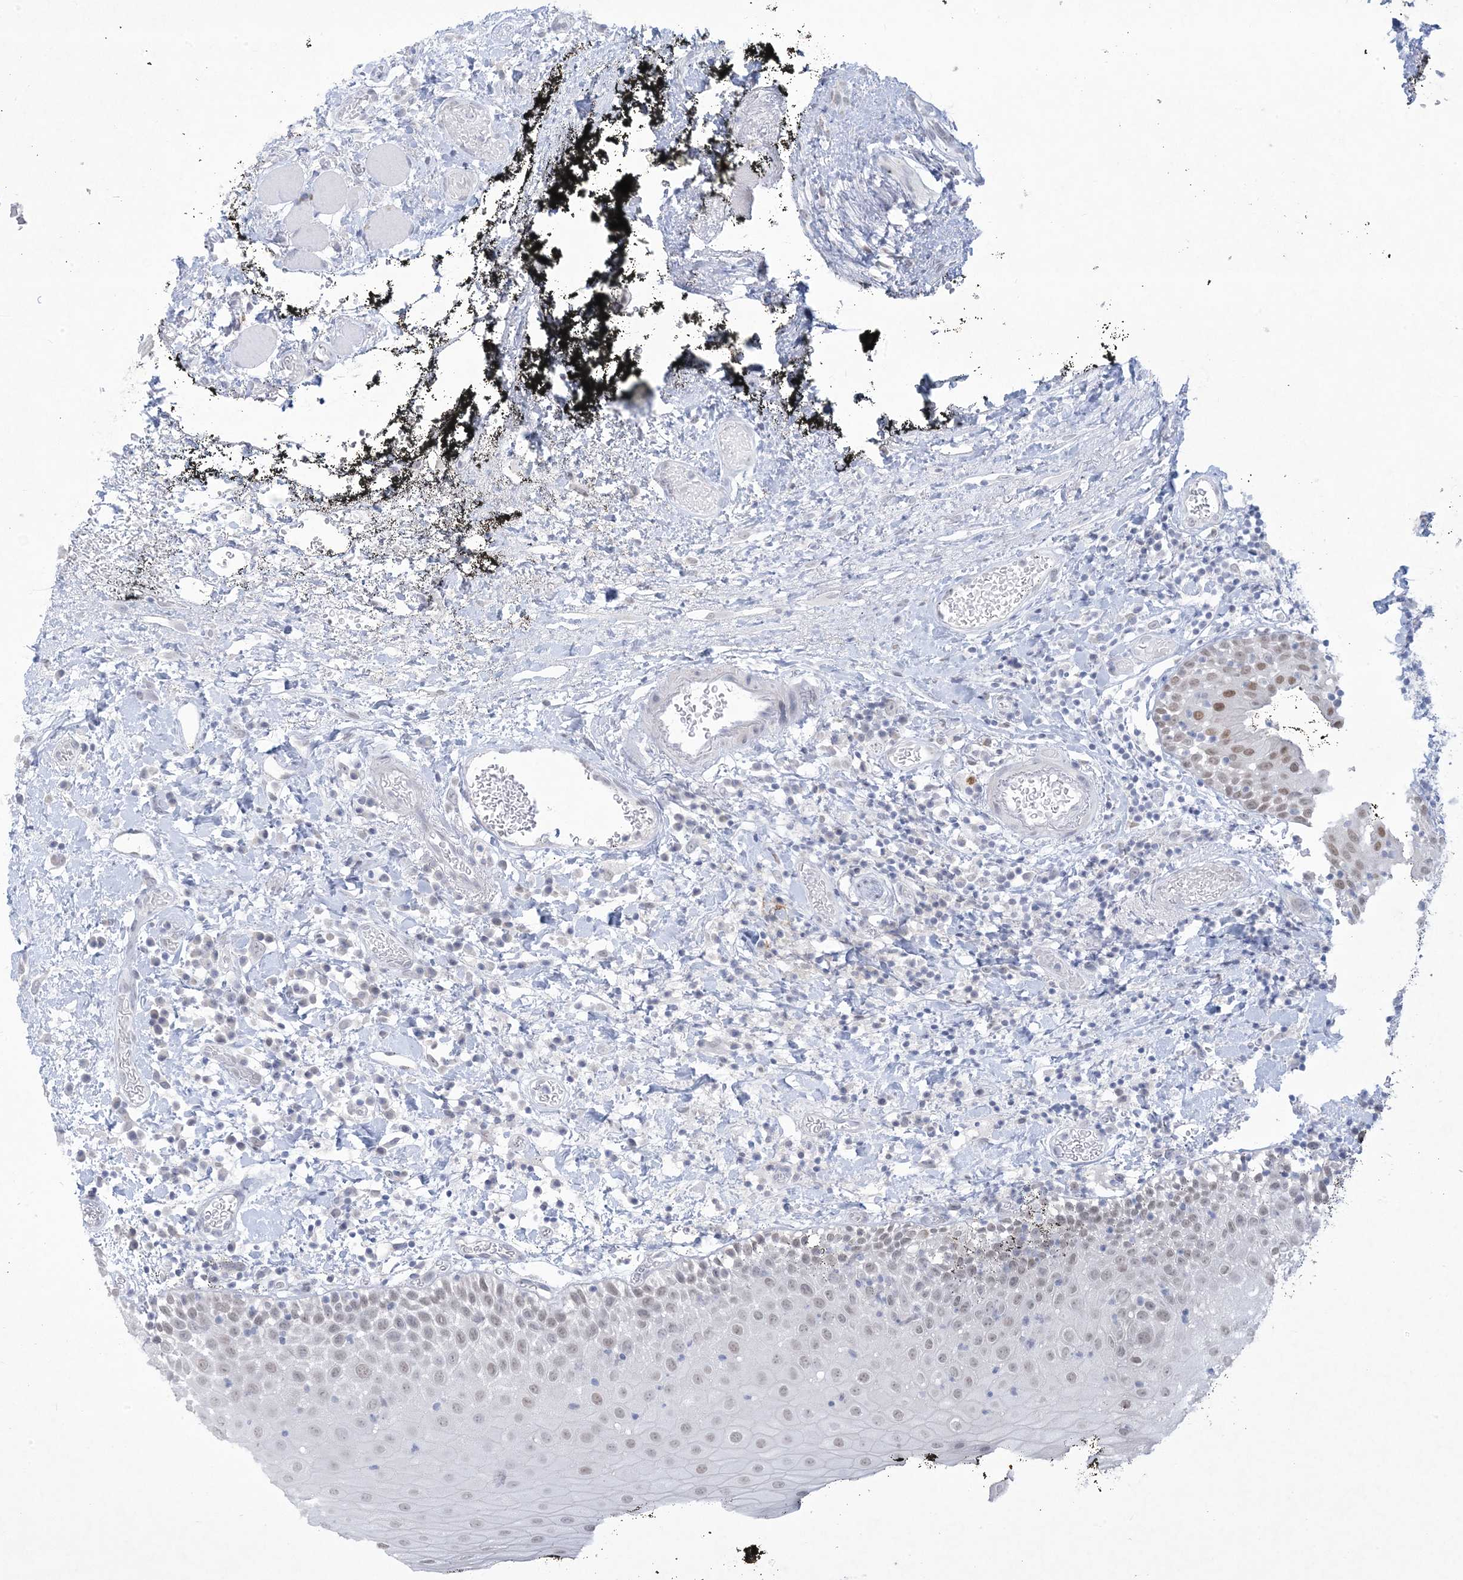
{"staining": {"intensity": "weak", "quantity": "<25%", "location": "nuclear"}, "tissue": "oral mucosa", "cell_type": "Squamous epithelial cells", "image_type": "normal", "snomed": [{"axis": "morphology", "description": "Normal tissue, NOS"}, {"axis": "topography", "description": "Oral tissue"}], "caption": "Immunohistochemistry (IHC) image of unremarkable oral mucosa: human oral mucosa stained with DAB exhibits no significant protein positivity in squamous epithelial cells.", "gene": "HOMEZ", "patient": {"sex": "male", "age": 74}}